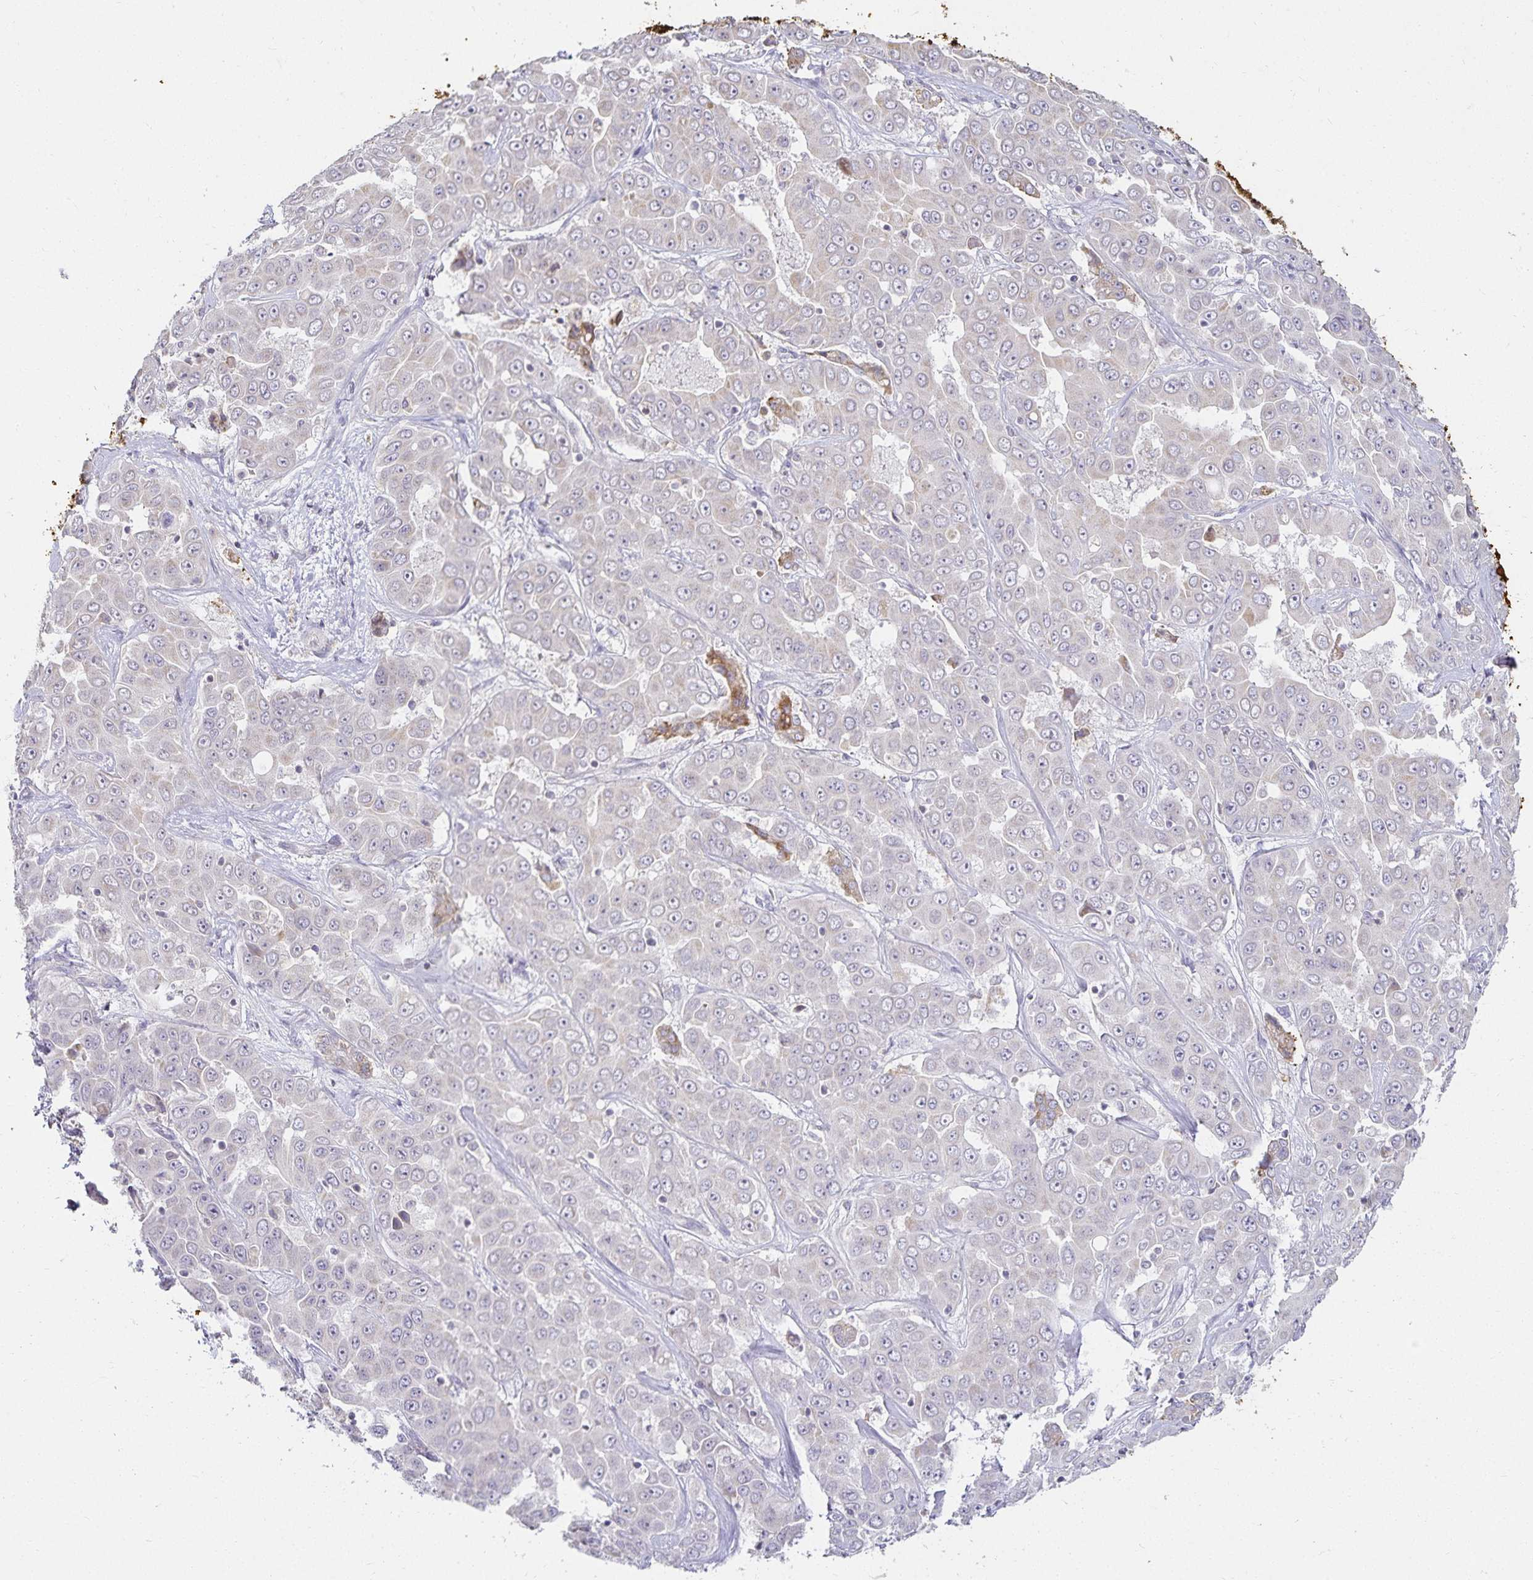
{"staining": {"intensity": "negative", "quantity": "none", "location": "none"}, "tissue": "liver cancer", "cell_type": "Tumor cells", "image_type": "cancer", "snomed": [{"axis": "morphology", "description": "Cholangiocarcinoma"}, {"axis": "topography", "description": "Liver"}], "caption": "An immunohistochemistry photomicrograph of liver cholangiocarcinoma is shown. There is no staining in tumor cells of liver cholangiocarcinoma.", "gene": "GP2", "patient": {"sex": "female", "age": 52}}